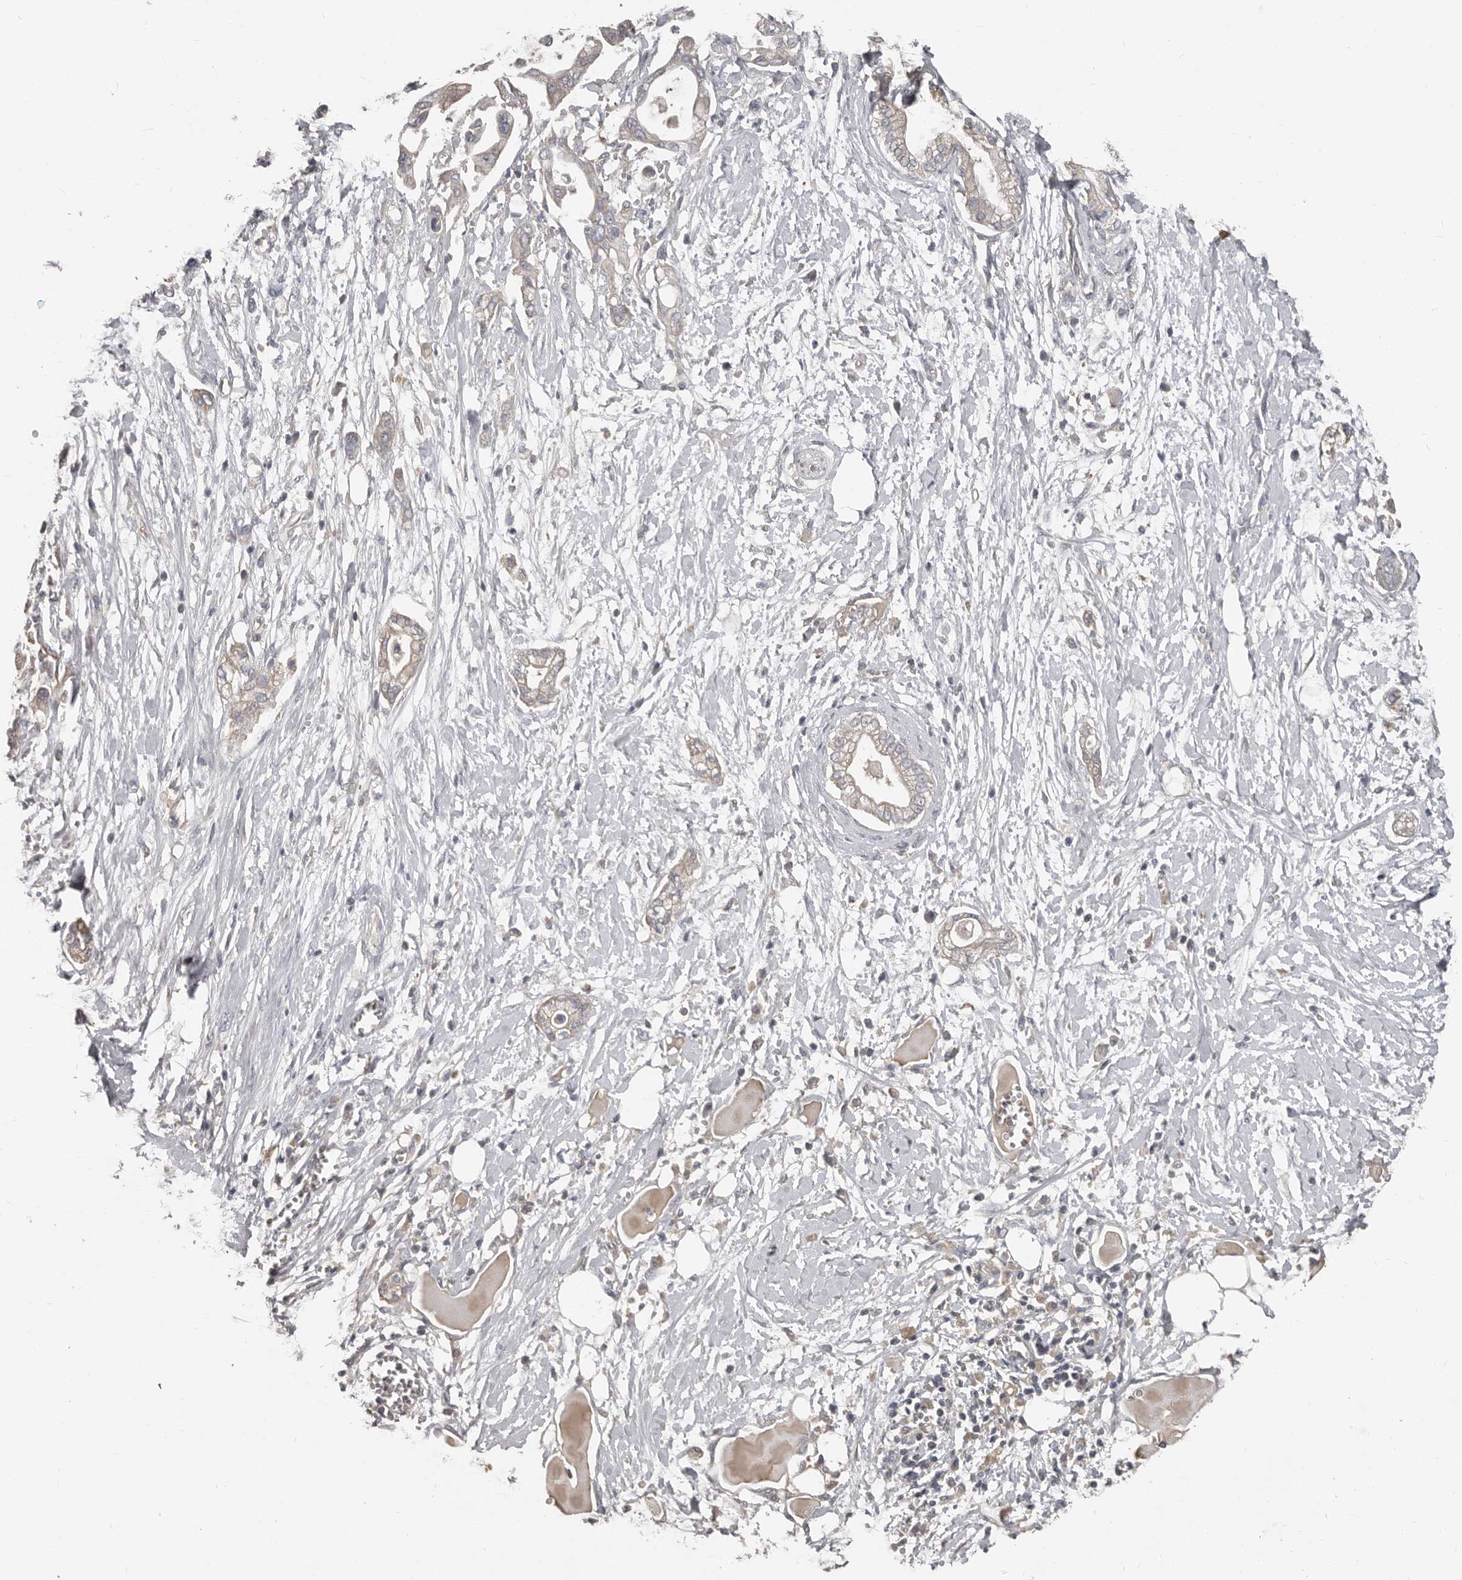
{"staining": {"intensity": "weak", "quantity": "<25%", "location": "cytoplasmic/membranous"}, "tissue": "pancreatic cancer", "cell_type": "Tumor cells", "image_type": "cancer", "snomed": [{"axis": "morphology", "description": "Adenocarcinoma, NOS"}, {"axis": "topography", "description": "Pancreas"}], "caption": "IHC micrograph of human pancreatic cancer (adenocarcinoma) stained for a protein (brown), which displays no positivity in tumor cells. (IHC, brightfield microscopy, high magnification).", "gene": "CA6", "patient": {"sex": "male", "age": 68}}